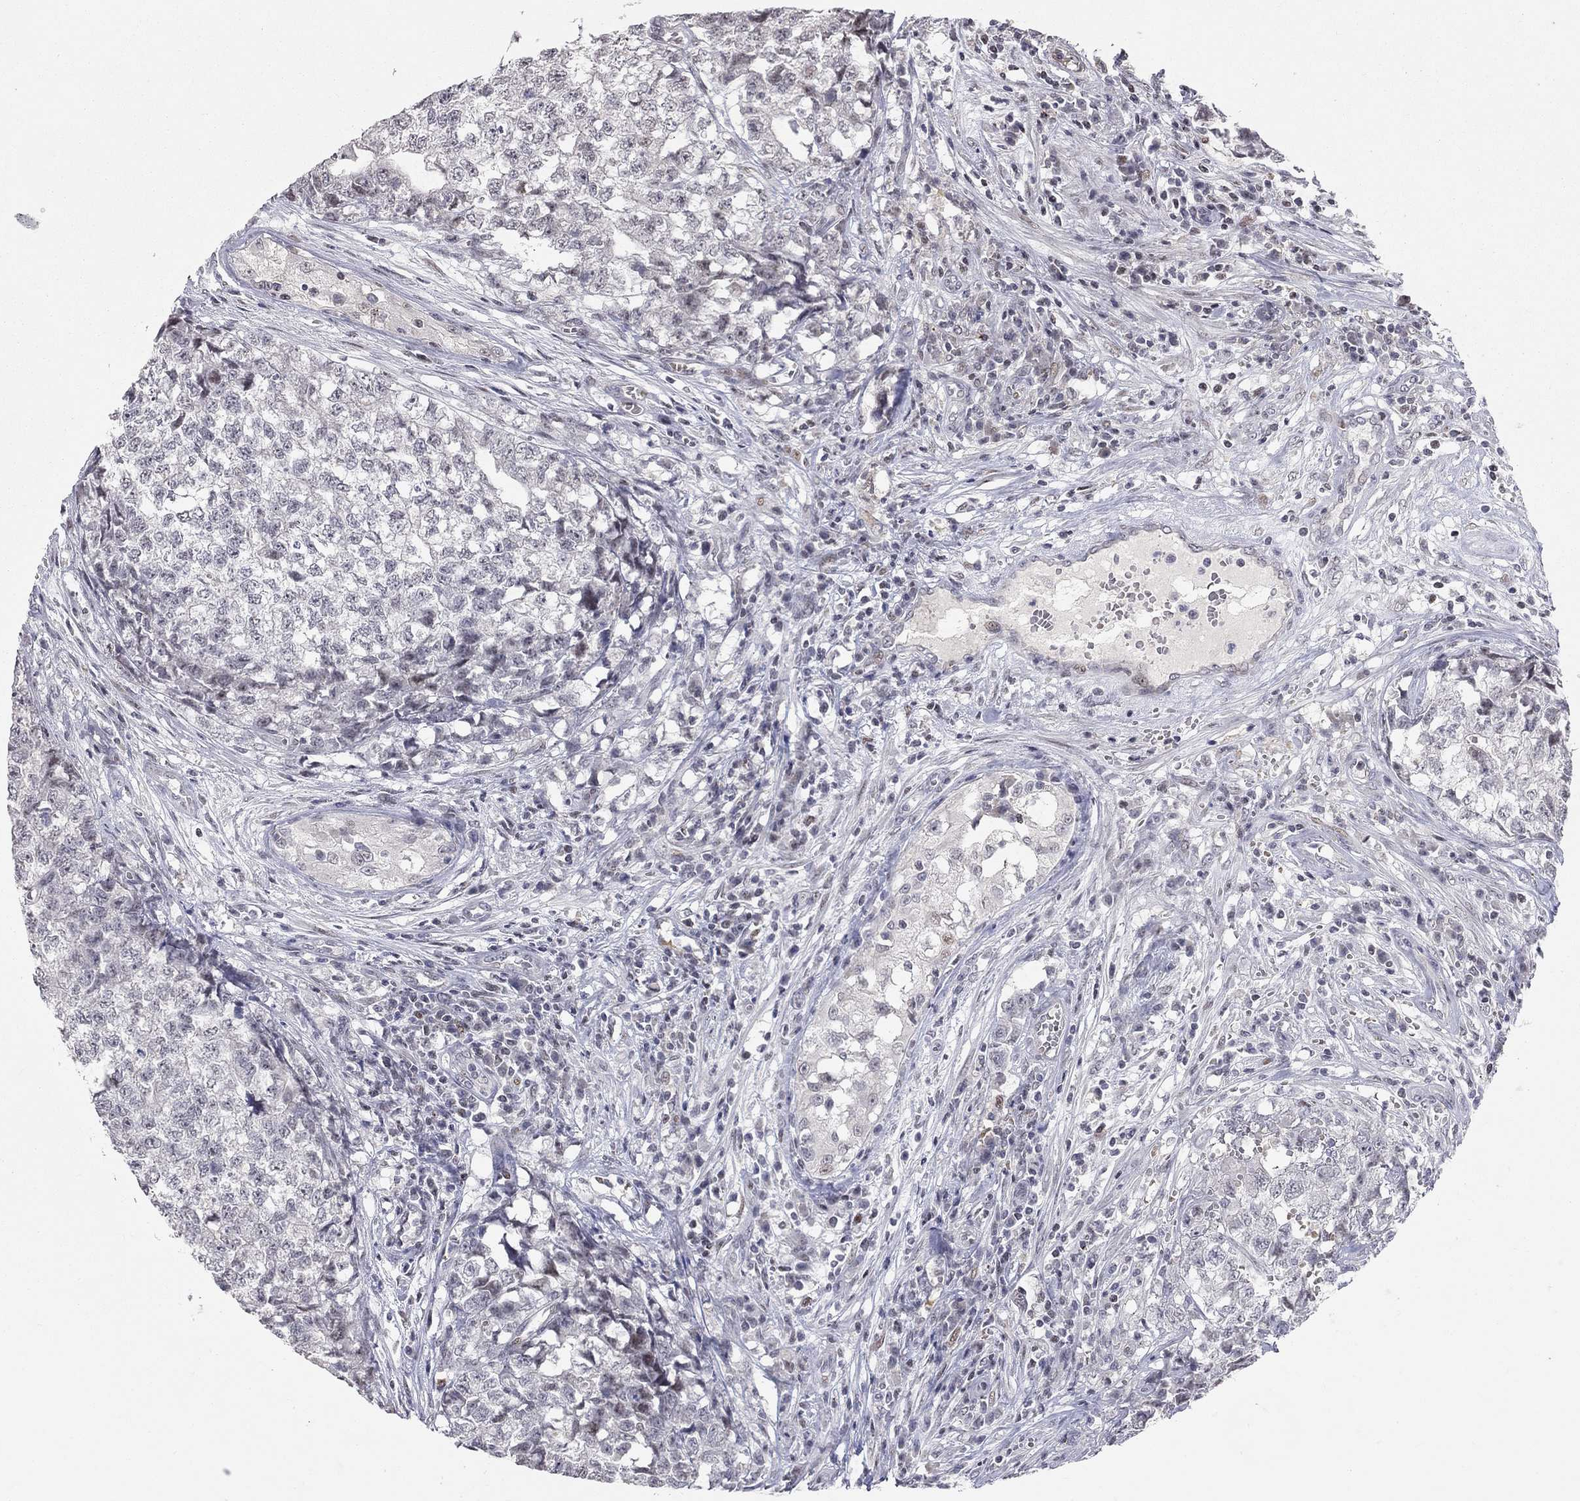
{"staining": {"intensity": "negative", "quantity": "none", "location": "none"}, "tissue": "testis cancer", "cell_type": "Tumor cells", "image_type": "cancer", "snomed": [{"axis": "morphology", "description": "Seminoma, NOS"}, {"axis": "morphology", "description": "Carcinoma, Embryonal, NOS"}, {"axis": "topography", "description": "Testis"}], "caption": "Tumor cells are negative for brown protein staining in seminoma (testis).", "gene": "HDAC3", "patient": {"sex": "male", "age": 22}}